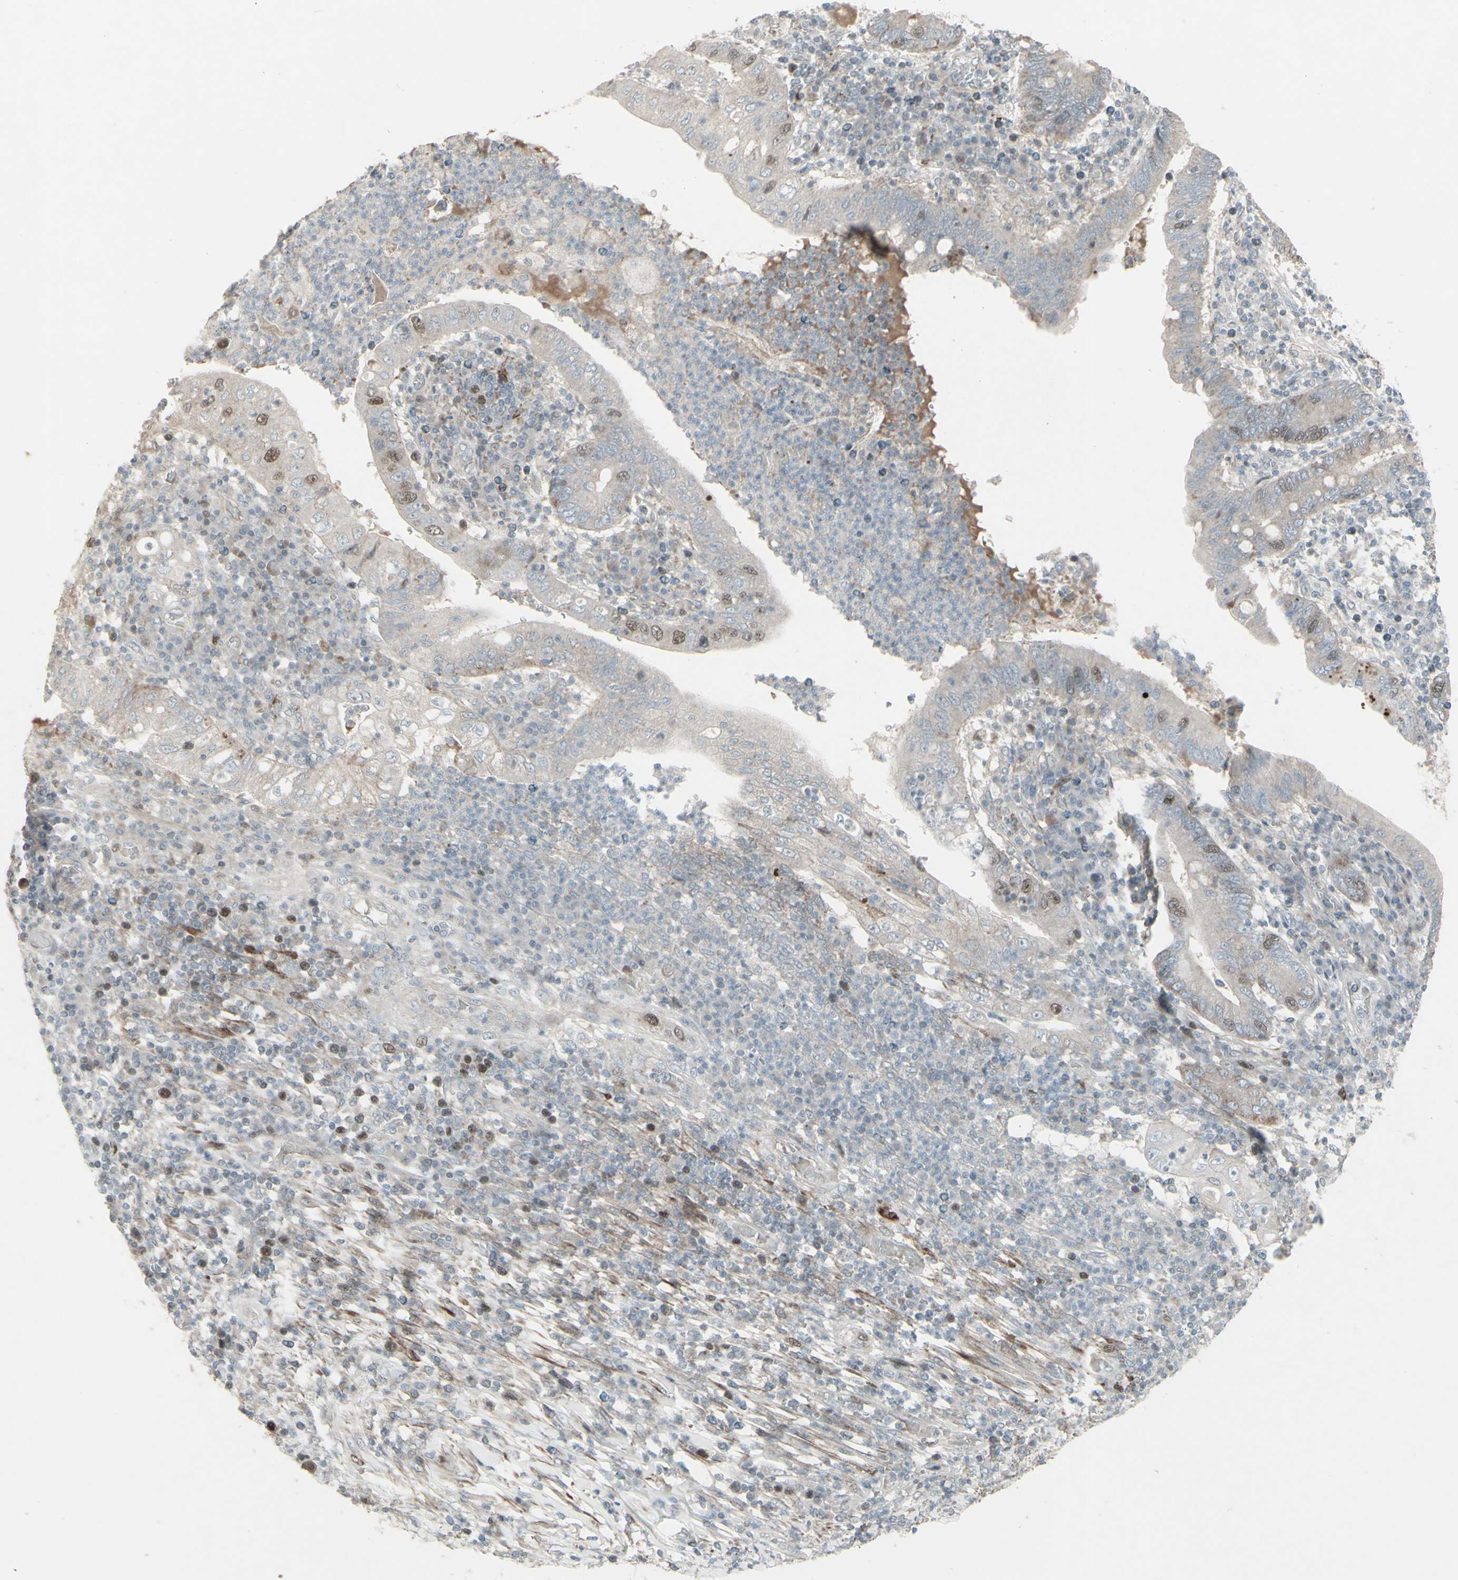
{"staining": {"intensity": "weak", "quantity": "<25%", "location": "nuclear"}, "tissue": "stomach cancer", "cell_type": "Tumor cells", "image_type": "cancer", "snomed": [{"axis": "morphology", "description": "Normal tissue, NOS"}, {"axis": "morphology", "description": "Adenocarcinoma, NOS"}, {"axis": "topography", "description": "Esophagus"}, {"axis": "topography", "description": "Stomach, upper"}, {"axis": "topography", "description": "Peripheral nerve tissue"}], "caption": "The photomicrograph shows no significant positivity in tumor cells of stomach cancer. Brightfield microscopy of IHC stained with DAB (3,3'-diaminobenzidine) (brown) and hematoxylin (blue), captured at high magnification.", "gene": "GMNN", "patient": {"sex": "male", "age": 62}}